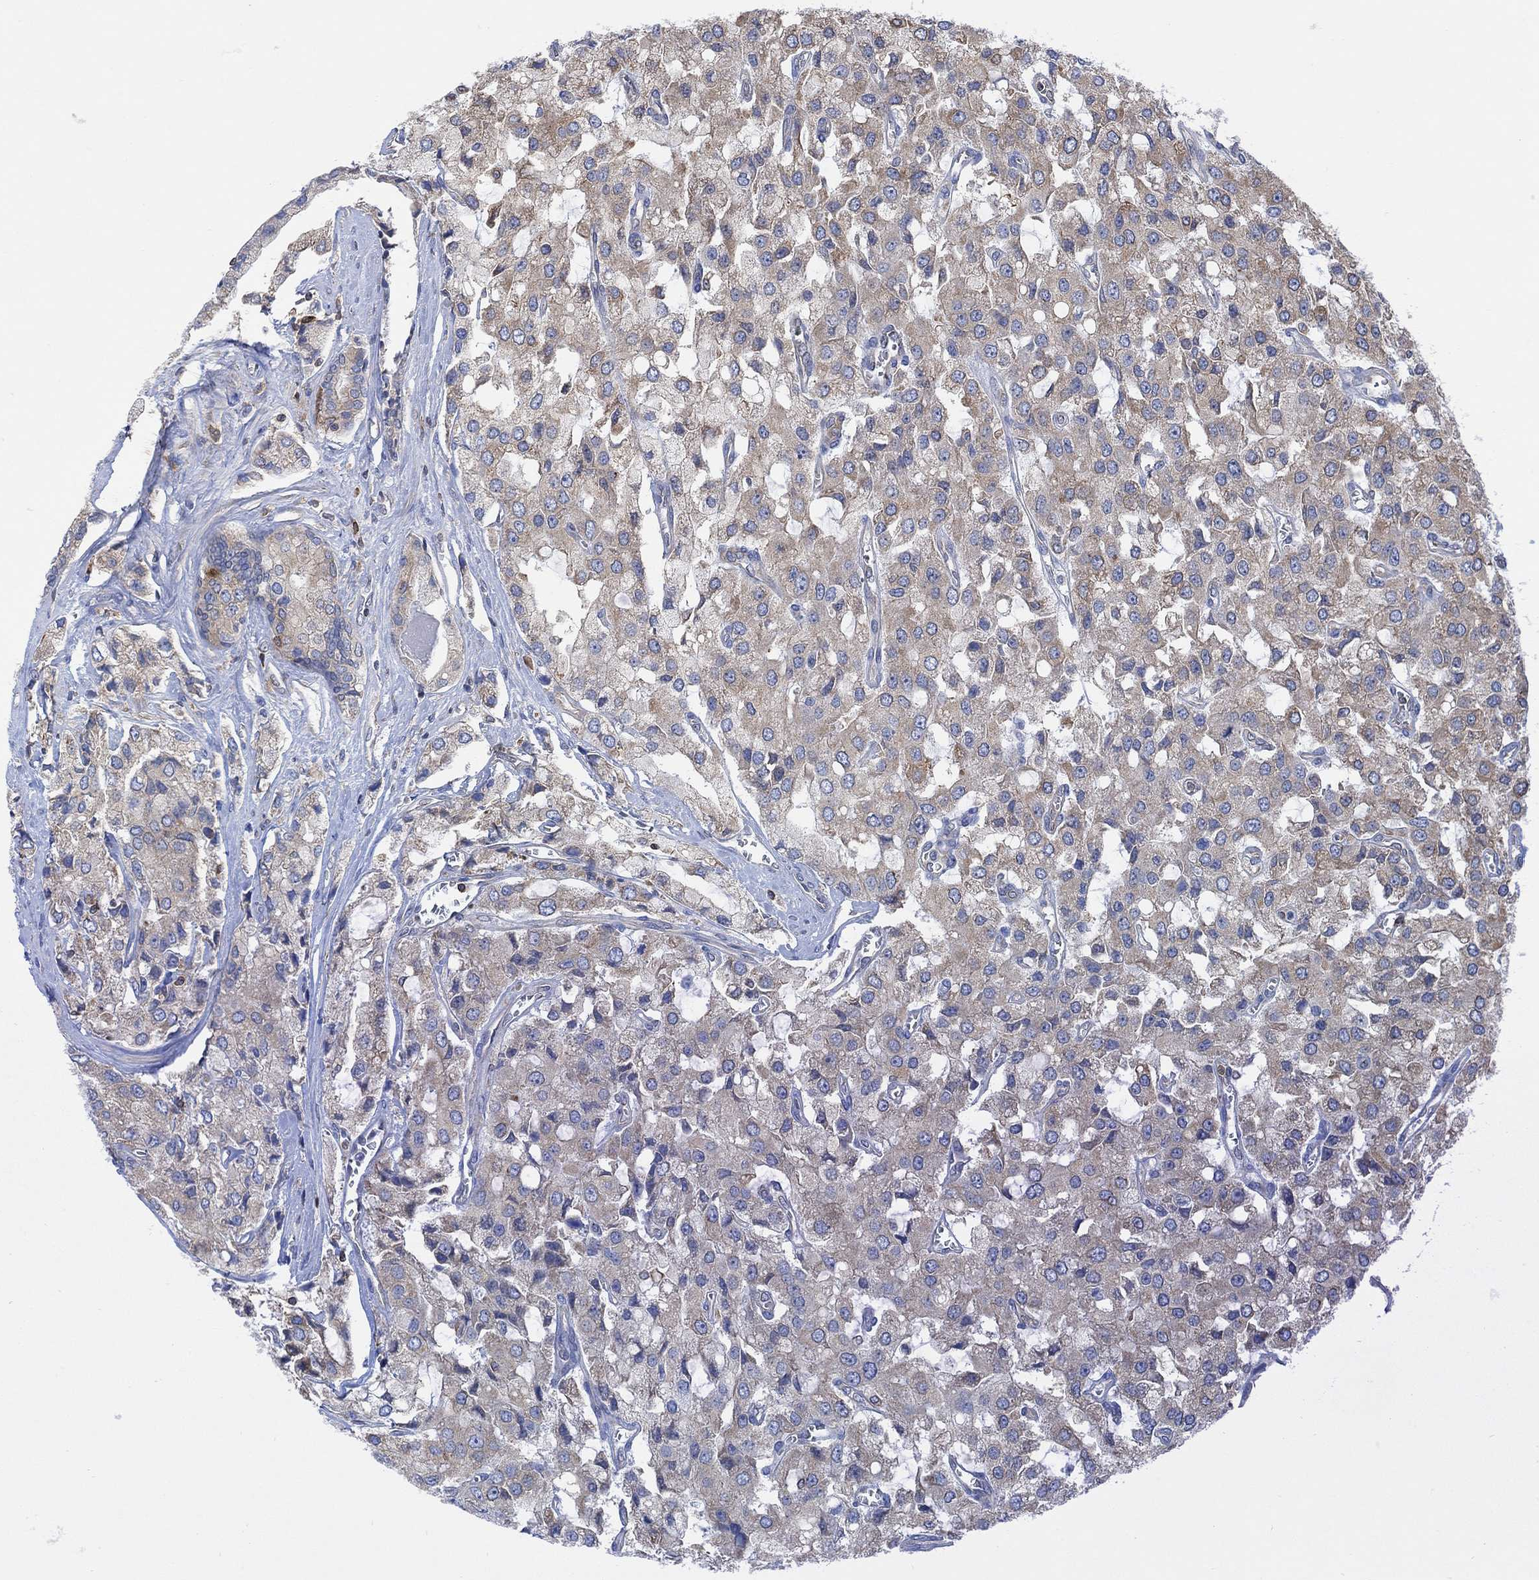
{"staining": {"intensity": "weak", "quantity": ">75%", "location": "cytoplasmic/membranous"}, "tissue": "prostate cancer", "cell_type": "Tumor cells", "image_type": "cancer", "snomed": [{"axis": "morphology", "description": "Adenocarcinoma, NOS"}, {"axis": "topography", "description": "Prostate and seminal vesicle, NOS"}, {"axis": "topography", "description": "Prostate"}], "caption": "Brown immunohistochemical staining in human prostate cancer (adenocarcinoma) shows weak cytoplasmic/membranous expression in approximately >75% of tumor cells.", "gene": "GBP5", "patient": {"sex": "male", "age": 67}}